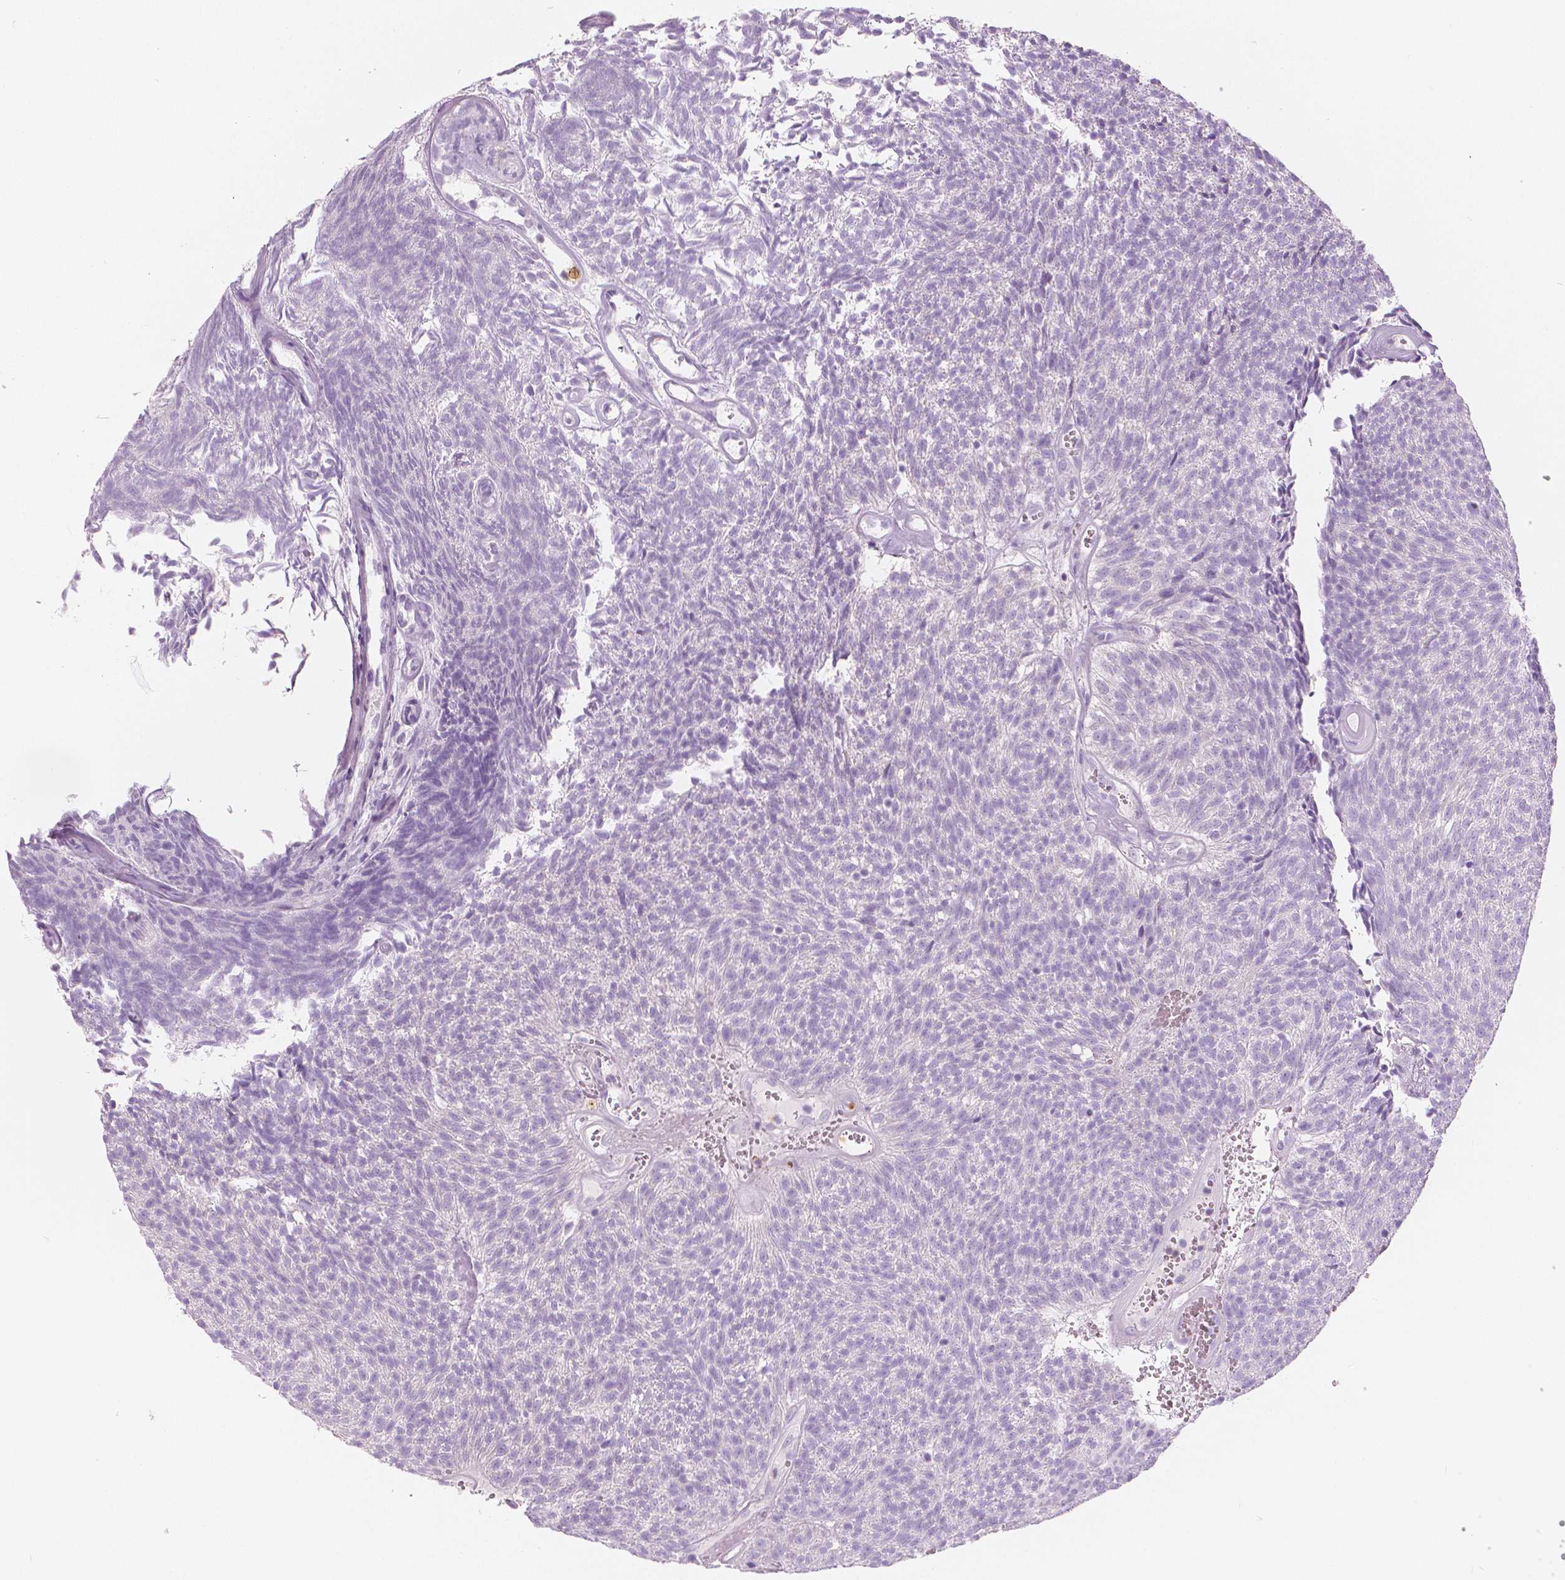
{"staining": {"intensity": "negative", "quantity": "none", "location": "none"}, "tissue": "urothelial cancer", "cell_type": "Tumor cells", "image_type": "cancer", "snomed": [{"axis": "morphology", "description": "Urothelial carcinoma, Low grade"}, {"axis": "topography", "description": "Urinary bladder"}], "caption": "There is no significant expression in tumor cells of urothelial cancer.", "gene": "CXCR2", "patient": {"sex": "male", "age": 77}}